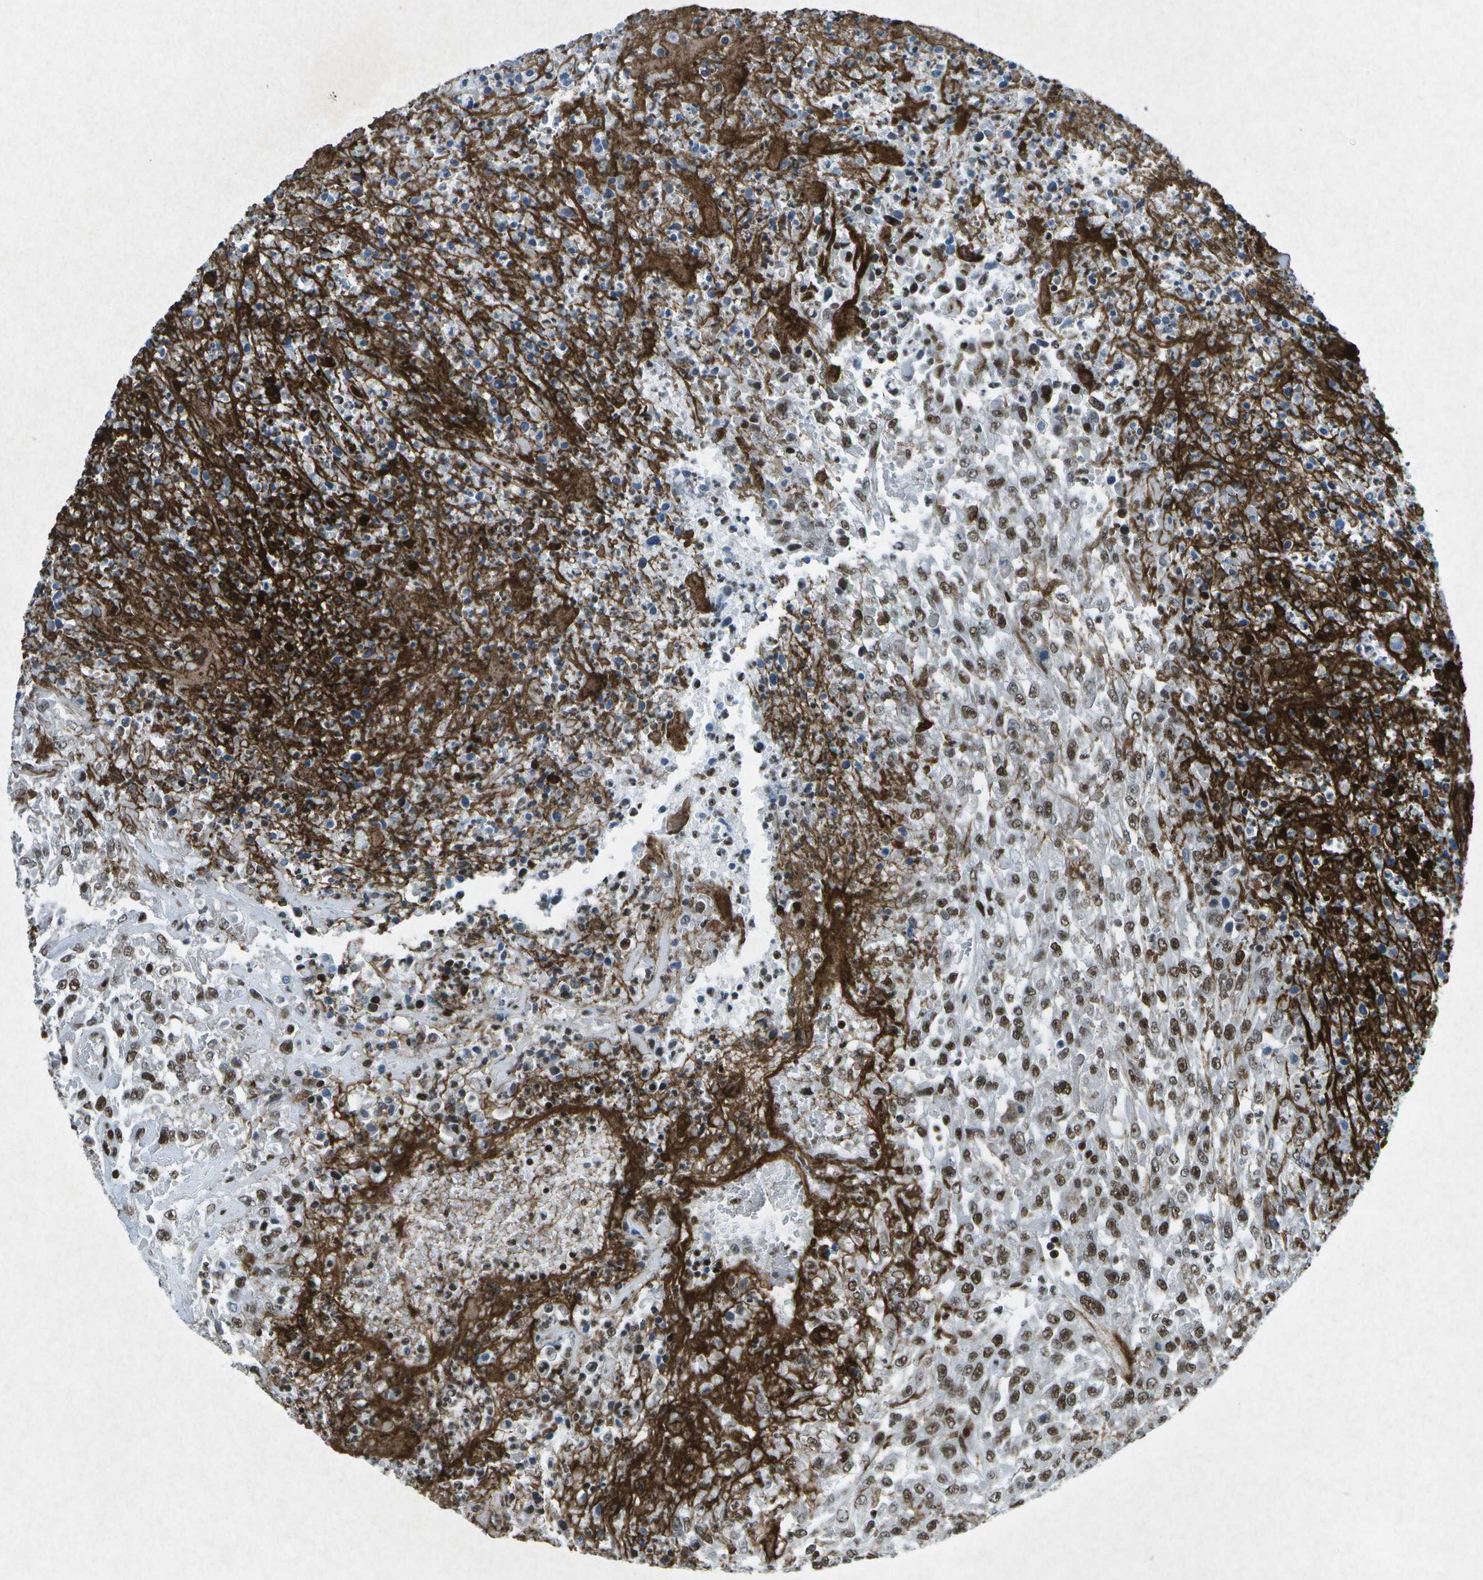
{"staining": {"intensity": "moderate", "quantity": "25%-75%", "location": "nuclear"}, "tissue": "urothelial cancer", "cell_type": "Tumor cells", "image_type": "cancer", "snomed": [{"axis": "morphology", "description": "Urothelial carcinoma, High grade"}, {"axis": "topography", "description": "Urinary bladder"}], "caption": "Immunohistochemical staining of human urothelial carcinoma (high-grade) demonstrates medium levels of moderate nuclear protein staining in approximately 25%-75% of tumor cells. (Stains: DAB (3,3'-diaminobenzidine) in brown, nuclei in blue, Microscopy: brightfield microscopy at high magnification).", "gene": "MTA2", "patient": {"sex": "male", "age": 46}}